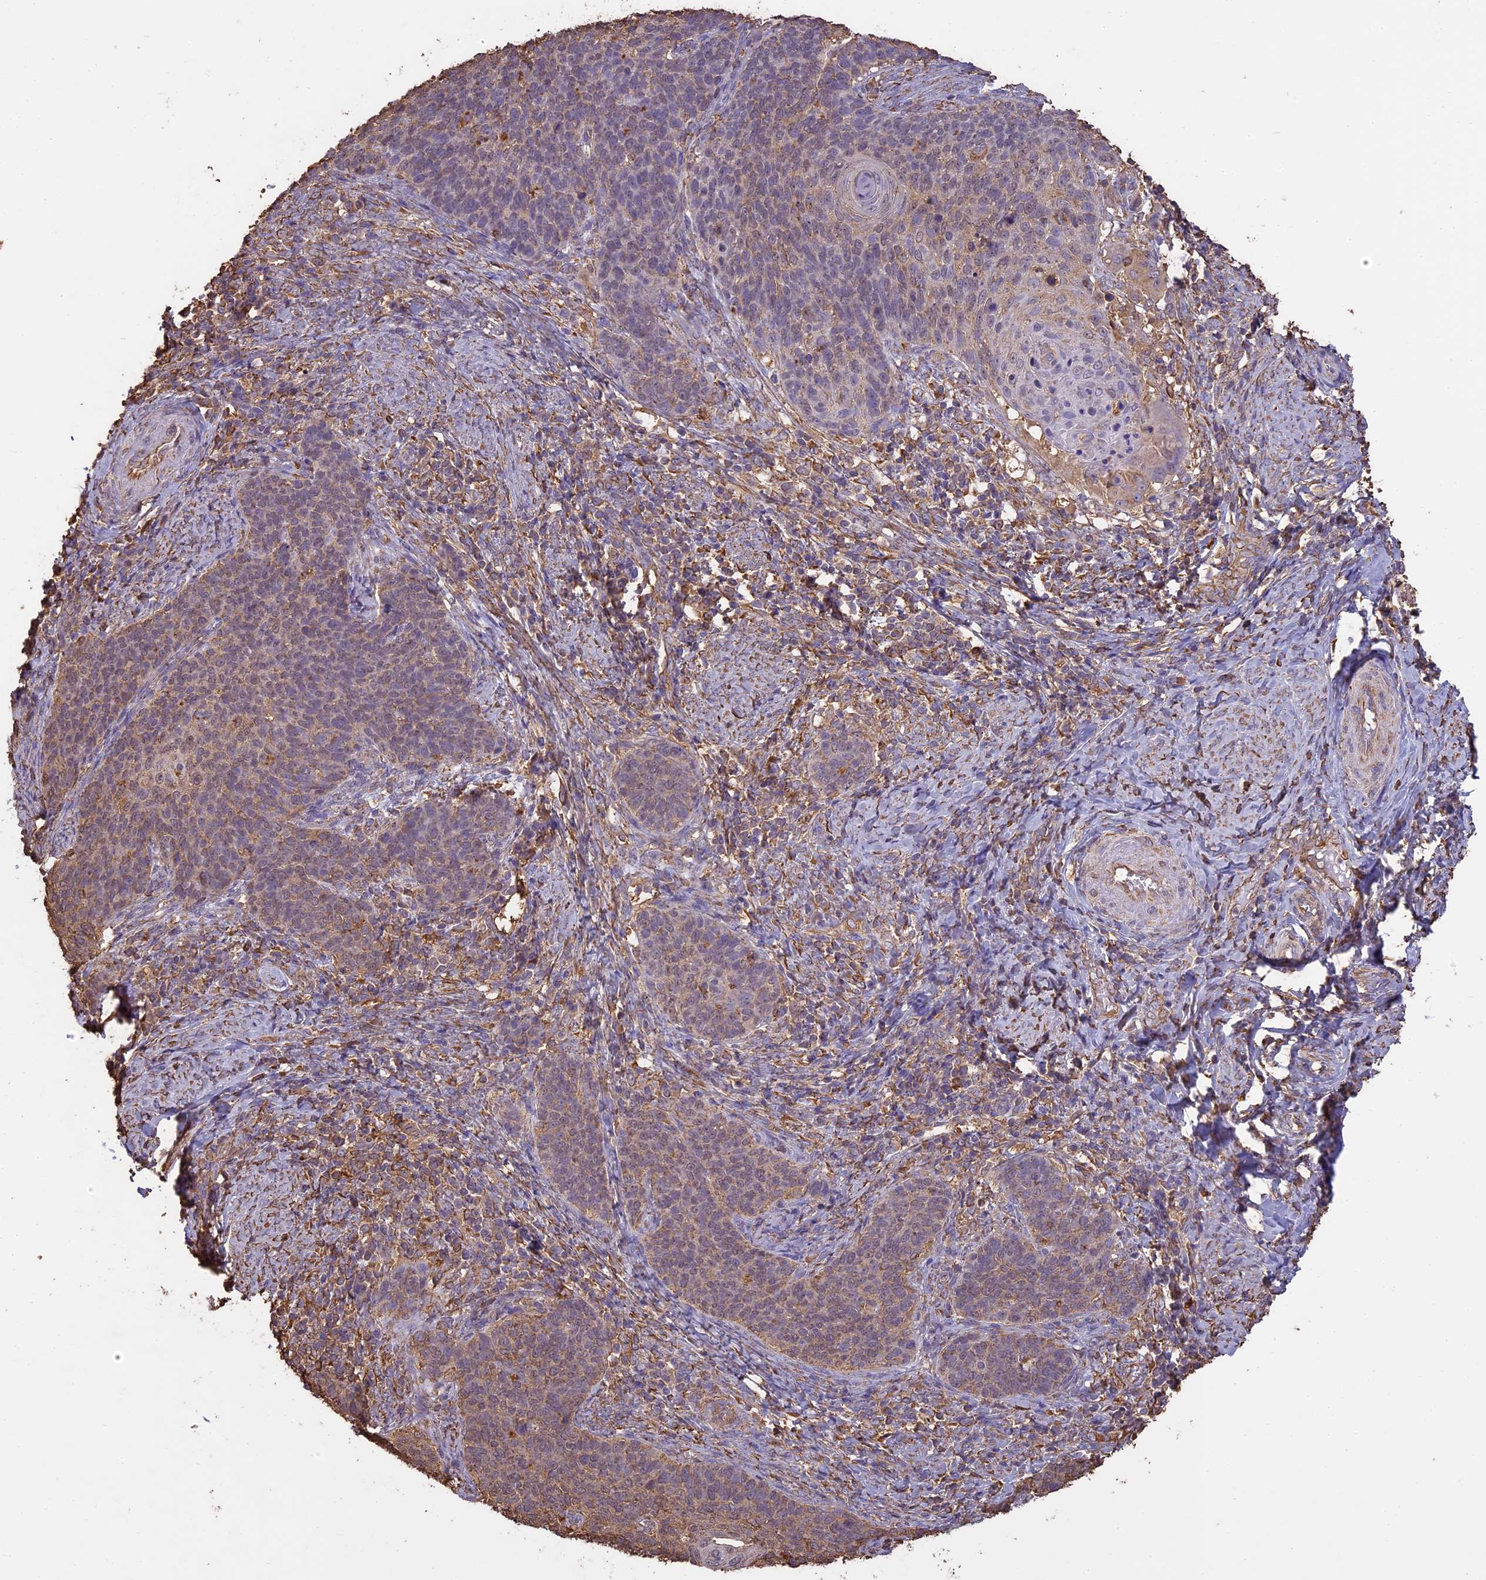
{"staining": {"intensity": "weak", "quantity": "25%-75%", "location": "cytoplasmic/membranous"}, "tissue": "cervical cancer", "cell_type": "Tumor cells", "image_type": "cancer", "snomed": [{"axis": "morphology", "description": "Normal tissue, NOS"}, {"axis": "morphology", "description": "Squamous cell carcinoma, NOS"}, {"axis": "topography", "description": "Cervix"}], "caption": "The histopathology image demonstrates immunohistochemical staining of cervical squamous cell carcinoma. There is weak cytoplasmic/membranous positivity is seen in about 25%-75% of tumor cells.", "gene": "ARHGAP19", "patient": {"sex": "female", "age": 39}}